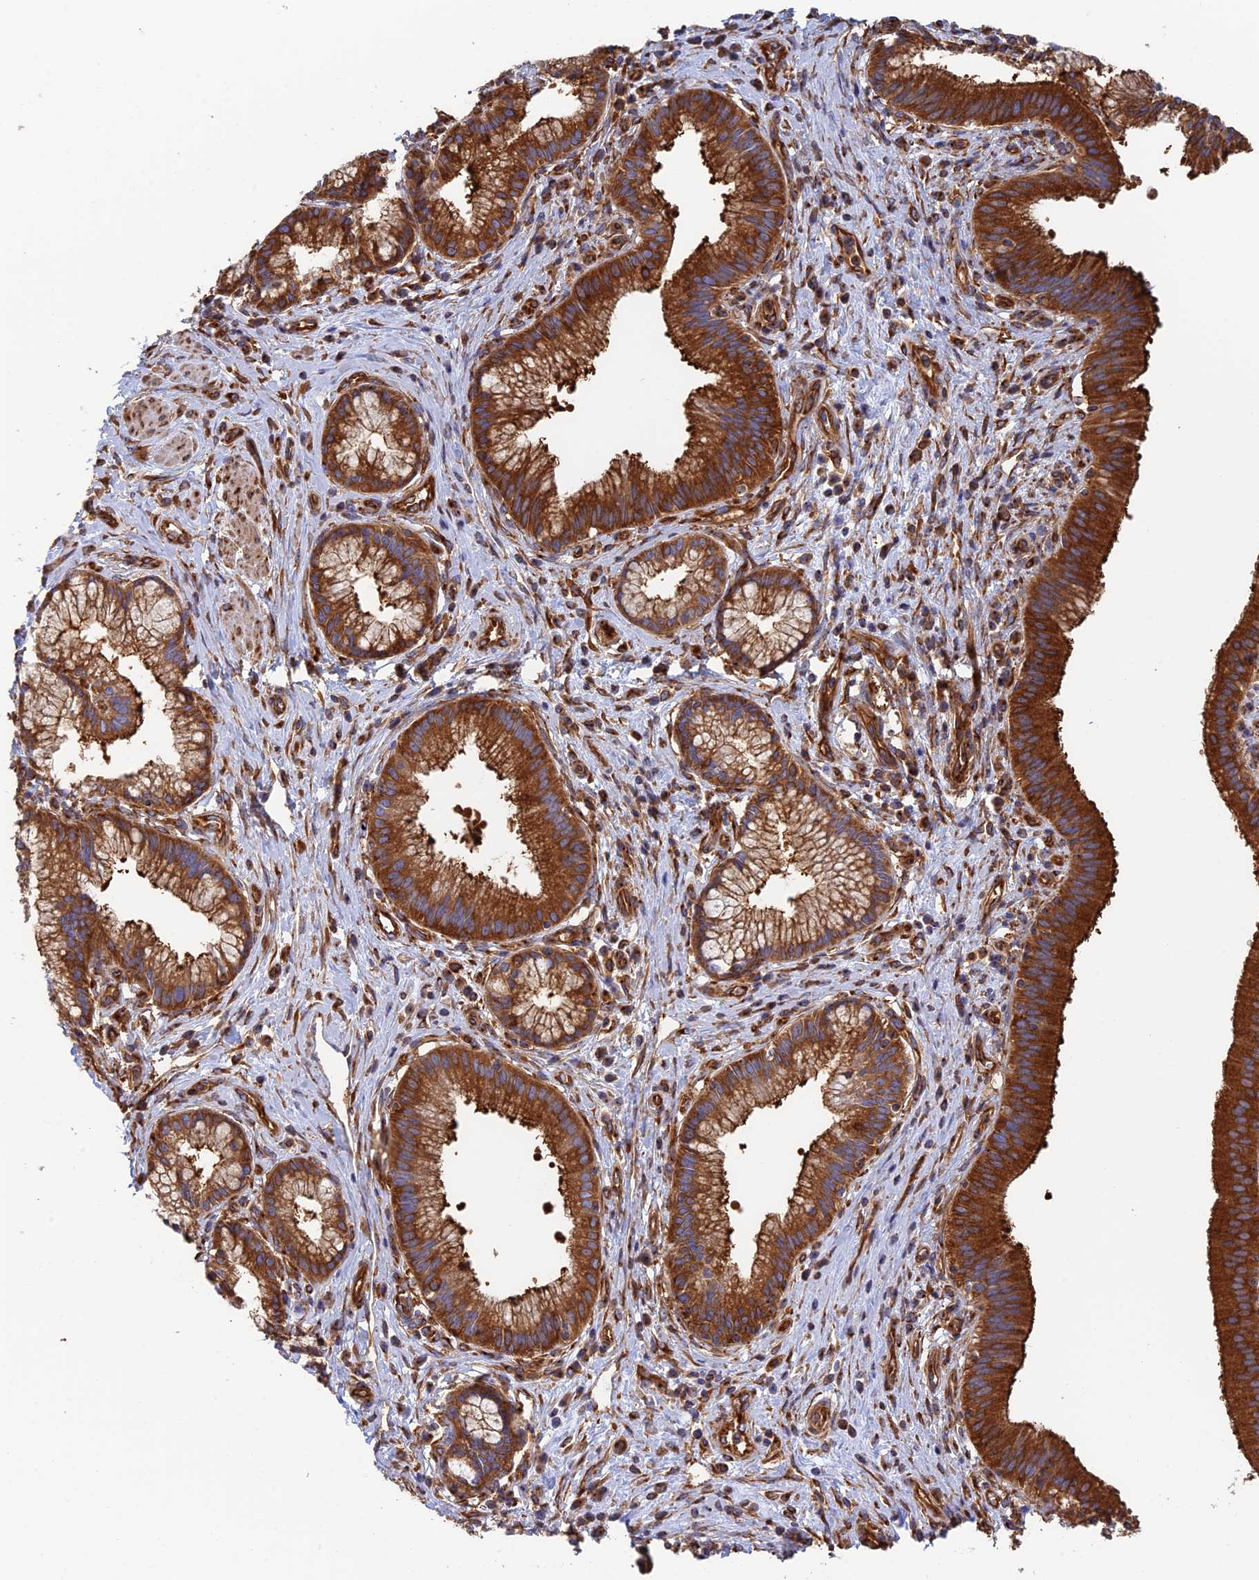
{"staining": {"intensity": "strong", "quantity": ">75%", "location": "cytoplasmic/membranous"}, "tissue": "pancreatic cancer", "cell_type": "Tumor cells", "image_type": "cancer", "snomed": [{"axis": "morphology", "description": "Adenocarcinoma, NOS"}, {"axis": "topography", "description": "Pancreas"}], "caption": "Strong cytoplasmic/membranous positivity is present in approximately >75% of tumor cells in pancreatic cancer (adenocarcinoma).", "gene": "DCTN2", "patient": {"sex": "male", "age": 72}}